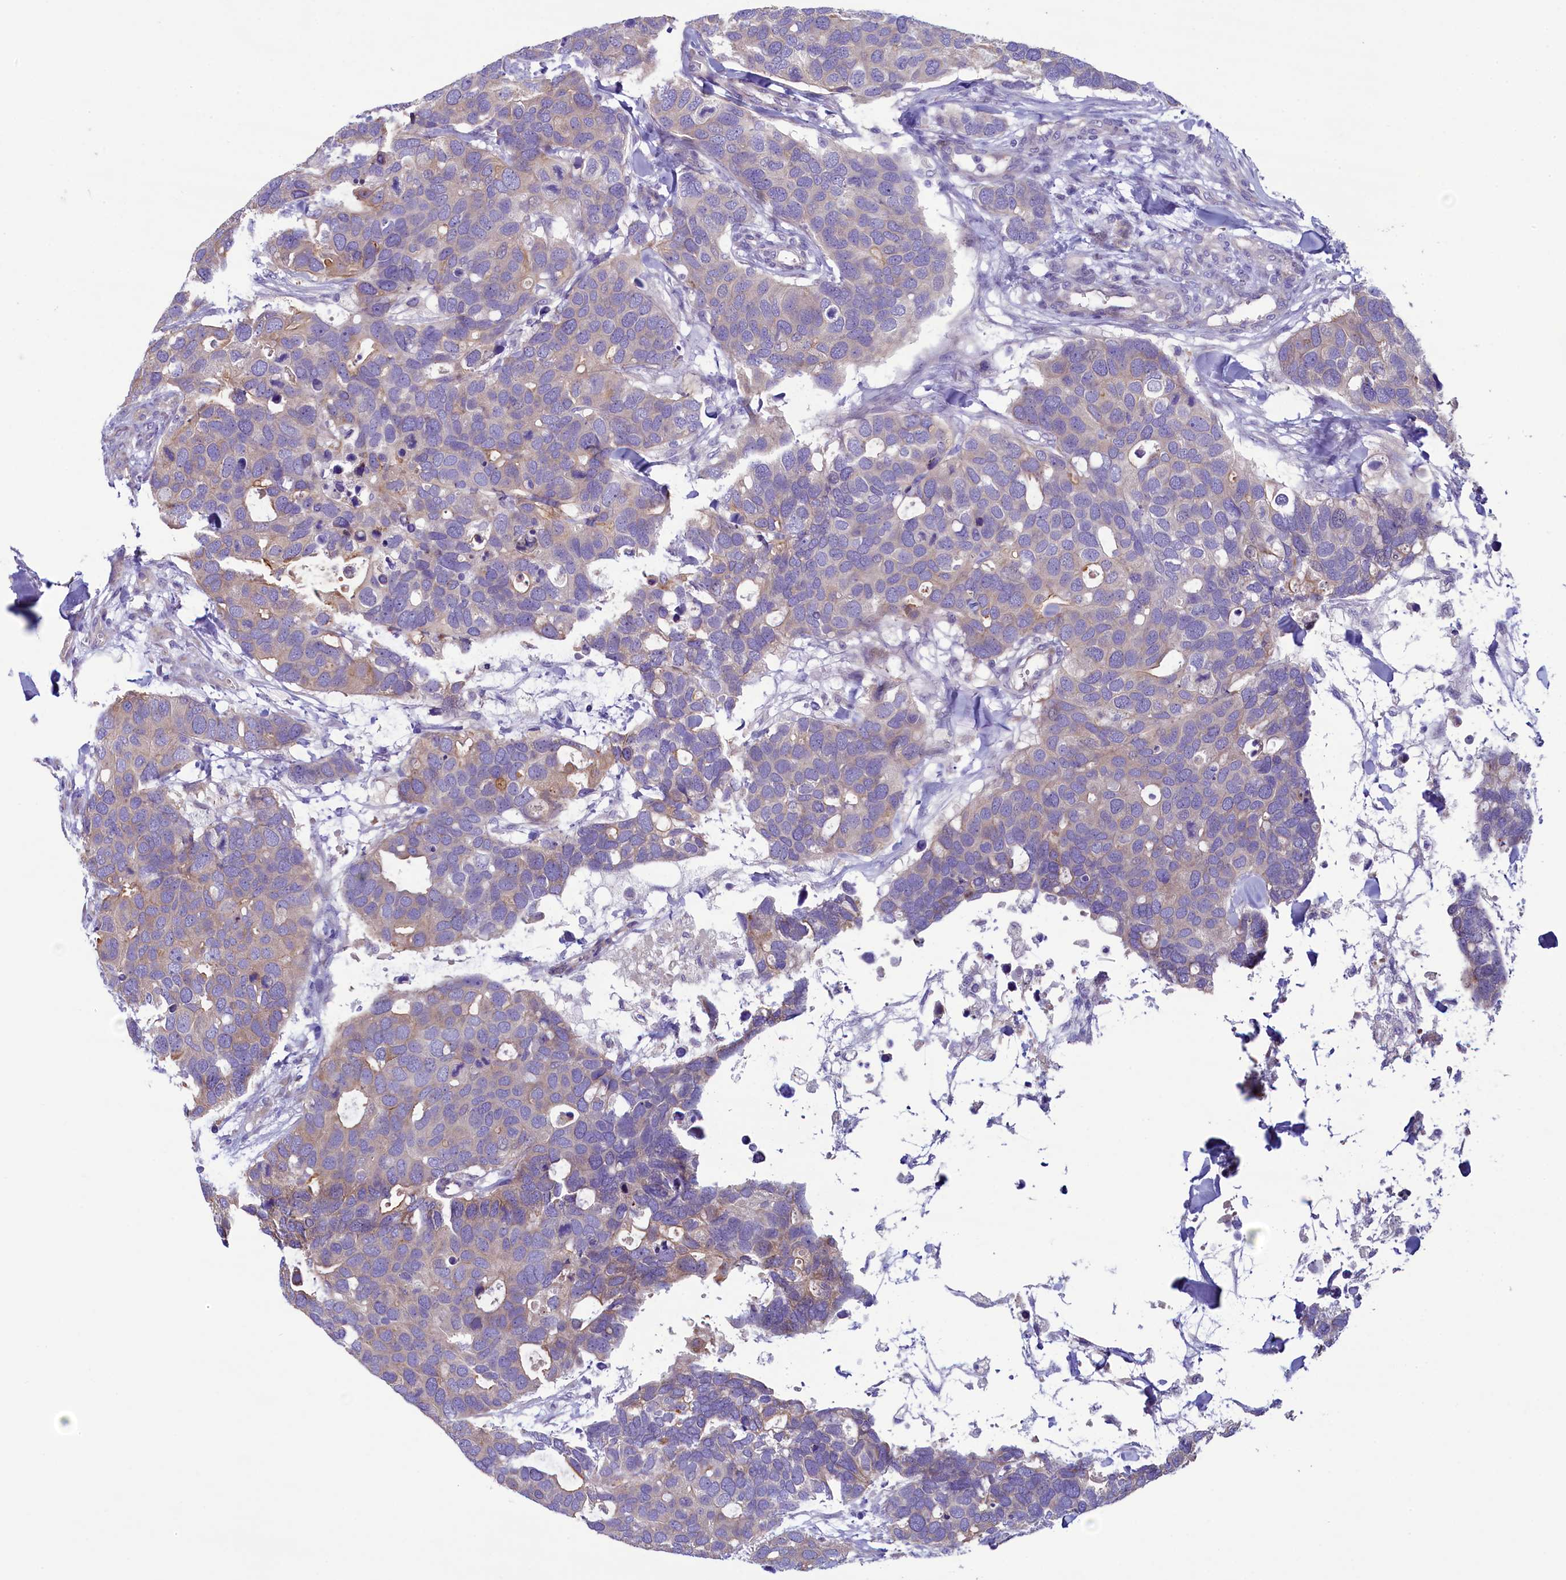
{"staining": {"intensity": "weak", "quantity": "25%-75%", "location": "cytoplasmic/membranous"}, "tissue": "breast cancer", "cell_type": "Tumor cells", "image_type": "cancer", "snomed": [{"axis": "morphology", "description": "Duct carcinoma"}, {"axis": "topography", "description": "Breast"}], "caption": "Immunohistochemical staining of breast infiltrating ductal carcinoma exhibits weak cytoplasmic/membranous protein positivity in about 25%-75% of tumor cells.", "gene": "KRBOX5", "patient": {"sex": "female", "age": 83}}